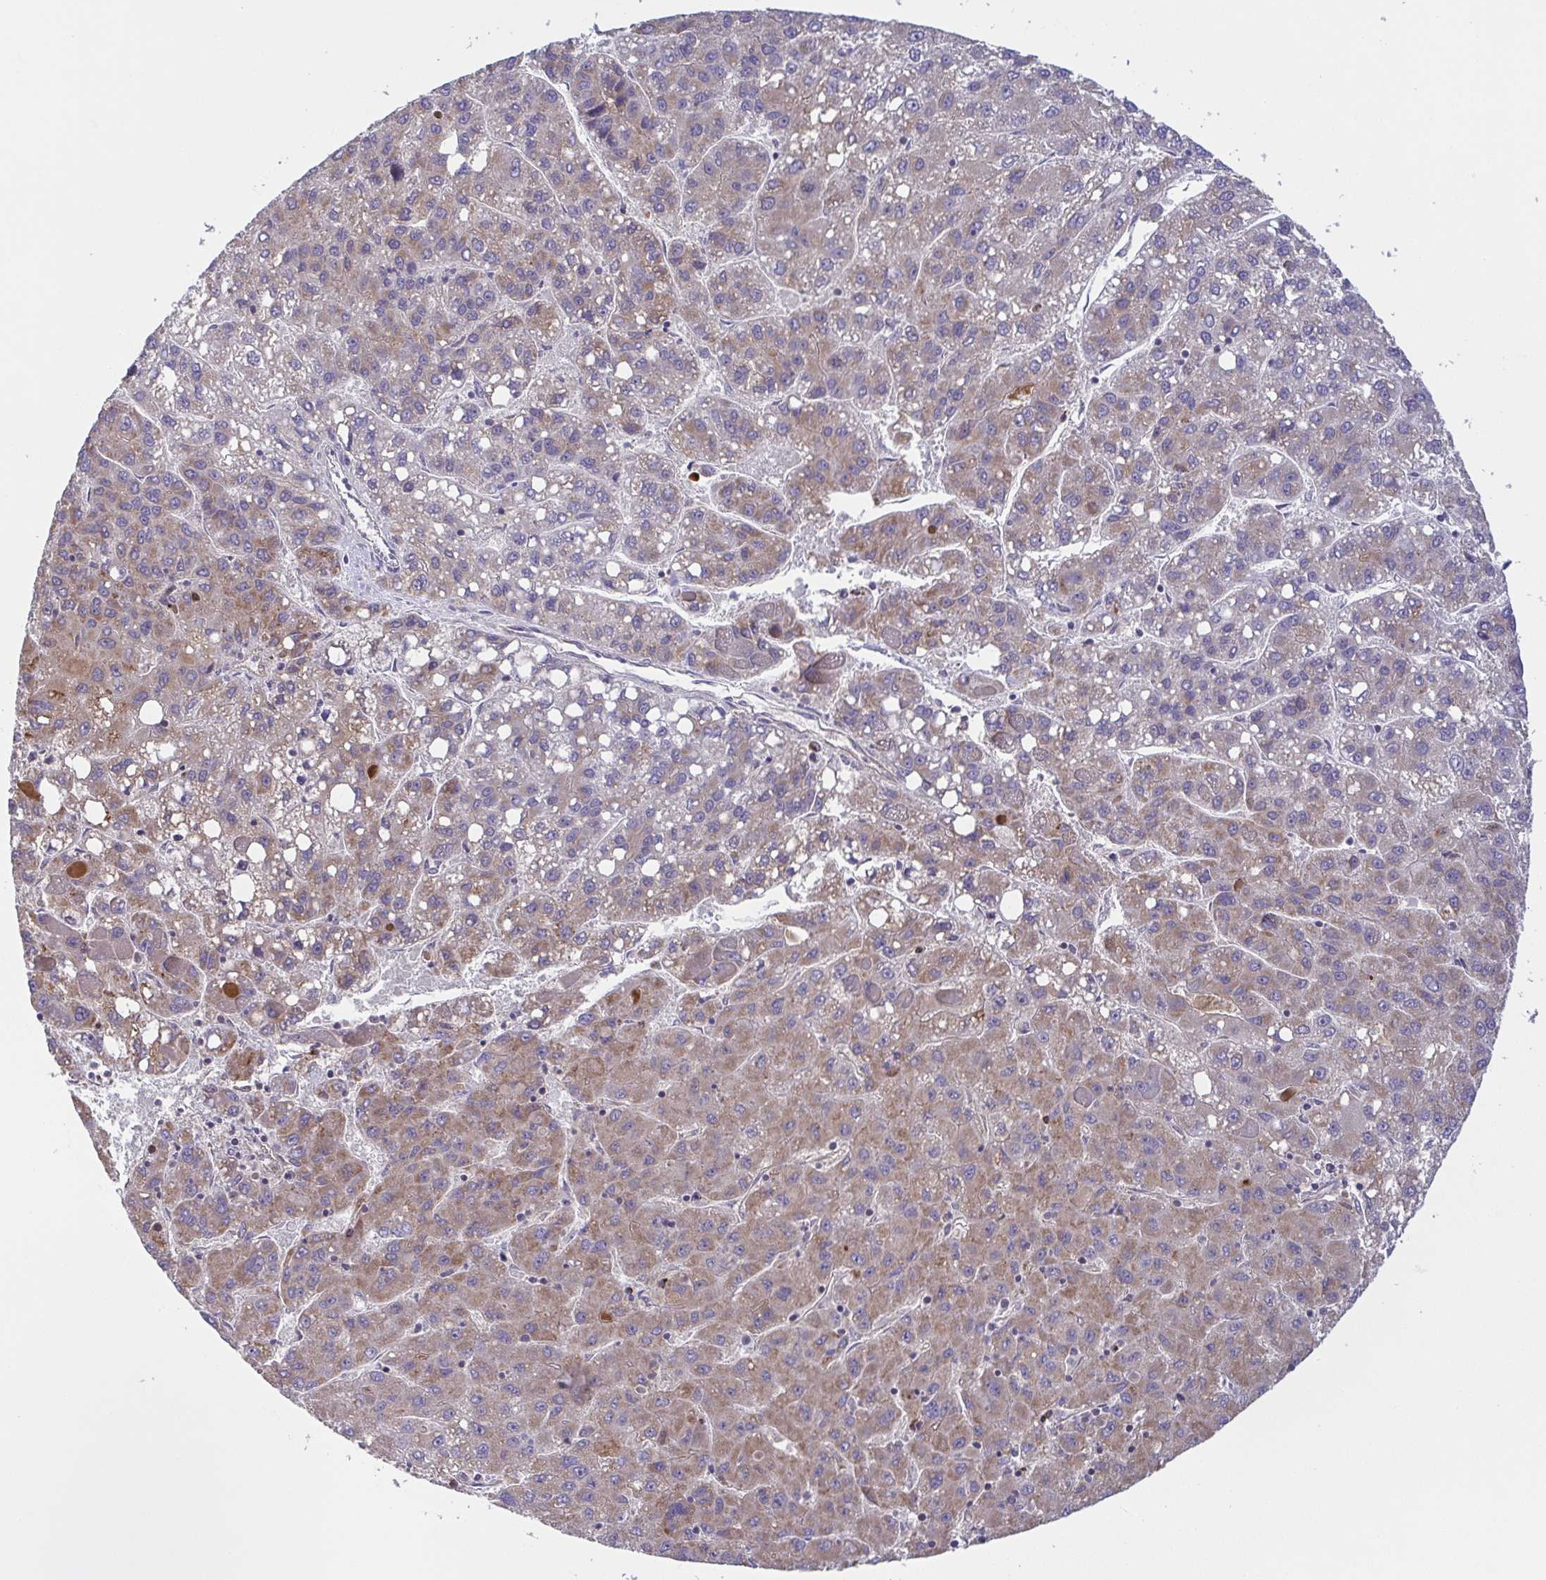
{"staining": {"intensity": "weak", "quantity": ">75%", "location": "cytoplasmic/membranous"}, "tissue": "liver cancer", "cell_type": "Tumor cells", "image_type": "cancer", "snomed": [{"axis": "morphology", "description": "Carcinoma, Hepatocellular, NOS"}, {"axis": "topography", "description": "Liver"}], "caption": "Liver cancer (hepatocellular carcinoma) stained with DAB immunohistochemistry (IHC) exhibits low levels of weak cytoplasmic/membranous positivity in approximately >75% of tumor cells.", "gene": "OSBPL7", "patient": {"sex": "female", "age": 82}}